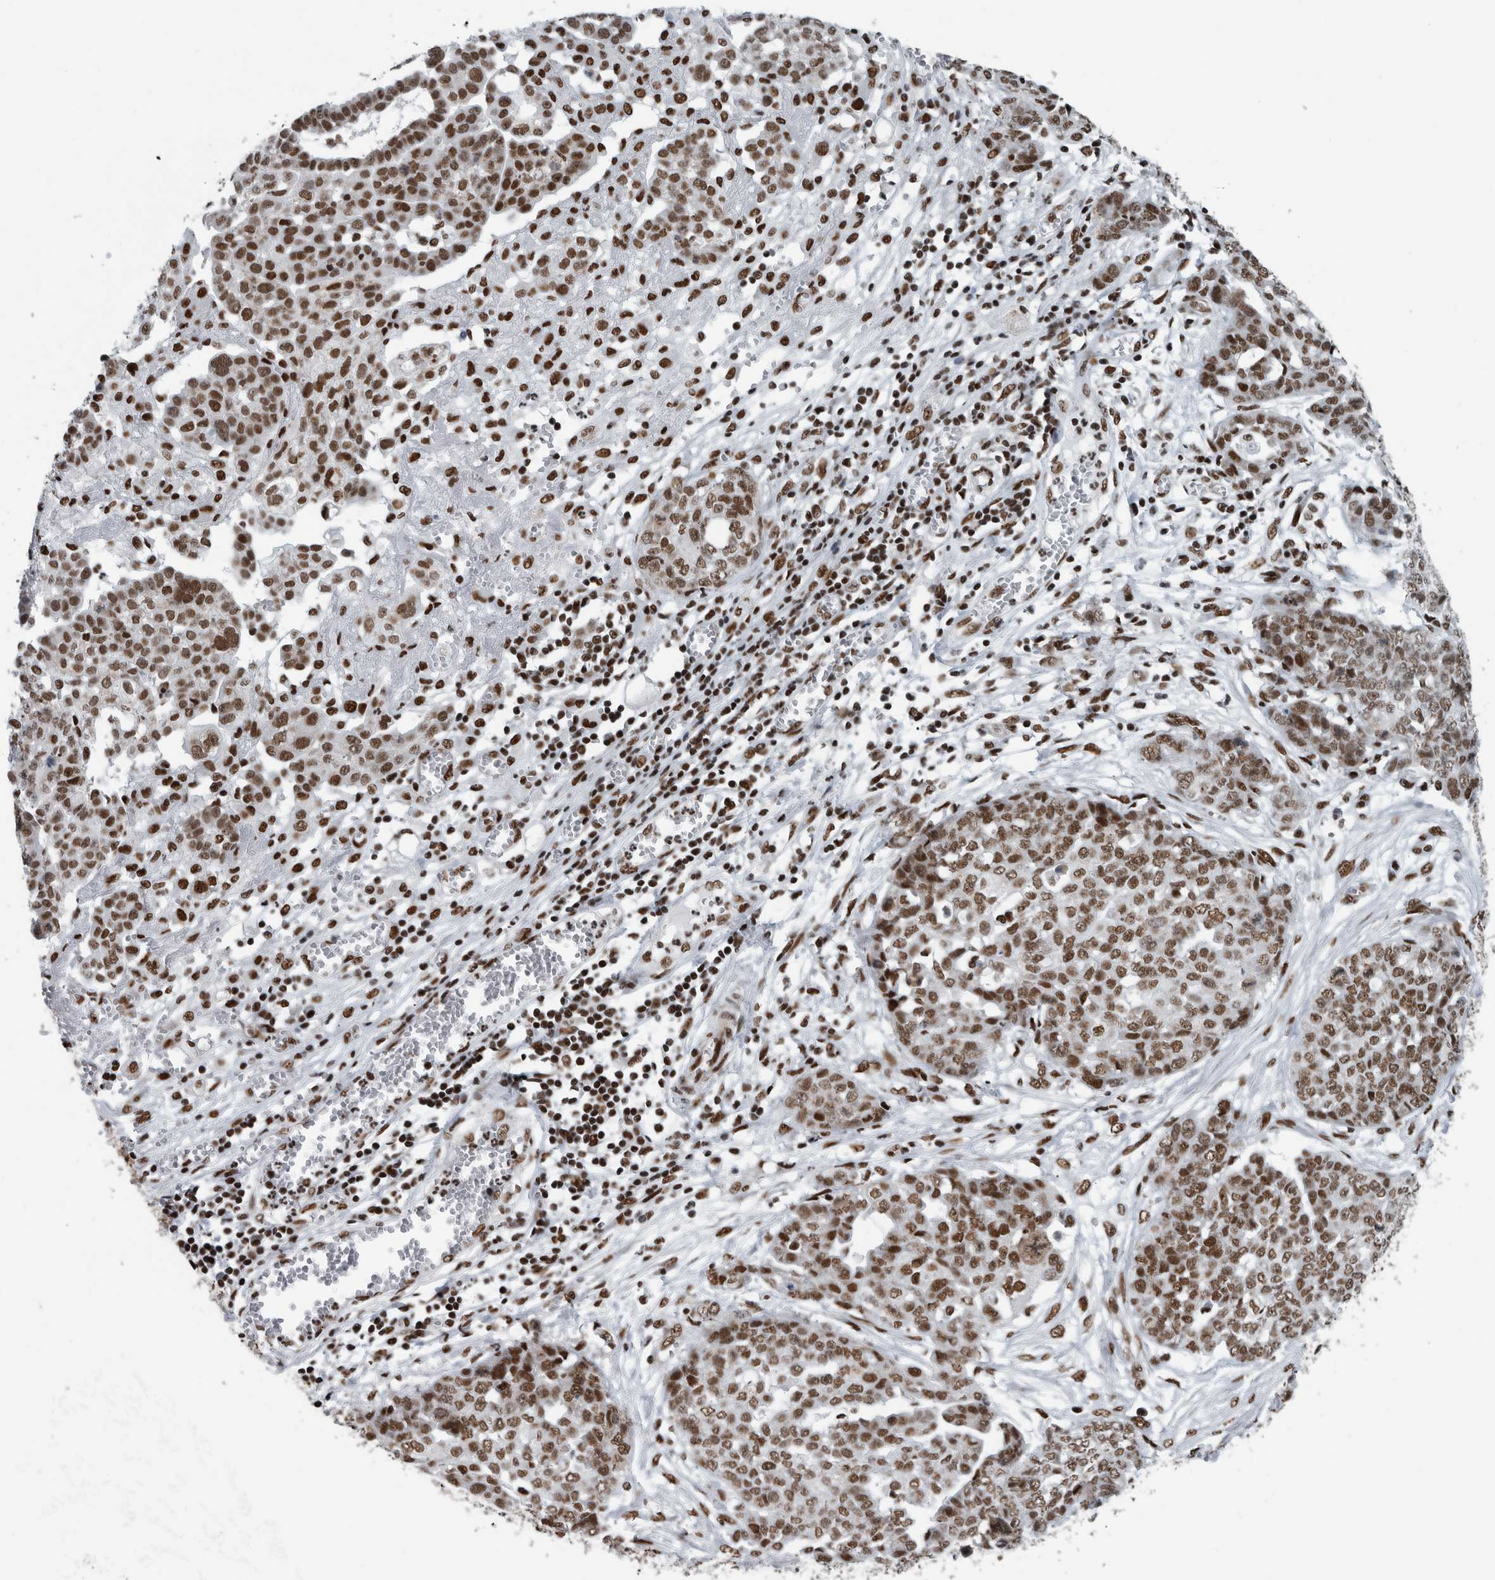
{"staining": {"intensity": "moderate", "quantity": ">75%", "location": "nuclear"}, "tissue": "ovarian cancer", "cell_type": "Tumor cells", "image_type": "cancer", "snomed": [{"axis": "morphology", "description": "Cystadenocarcinoma, serous, NOS"}, {"axis": "topography", "description": "Soft tissue"}, {"axis": "topography", "description": "Ovary"}], "caption": "This micrograph demonstrates ovarian serous cystadenocarcinoma stained with immunohistochemistry (IHC) to label a protein in brown. The nuclear of tumor cells show moderate positivity for the protein. Nuclei are counter-stained blue.", "gene": "DNMT3A", "patient": {"sex": "female", "age": 57}}